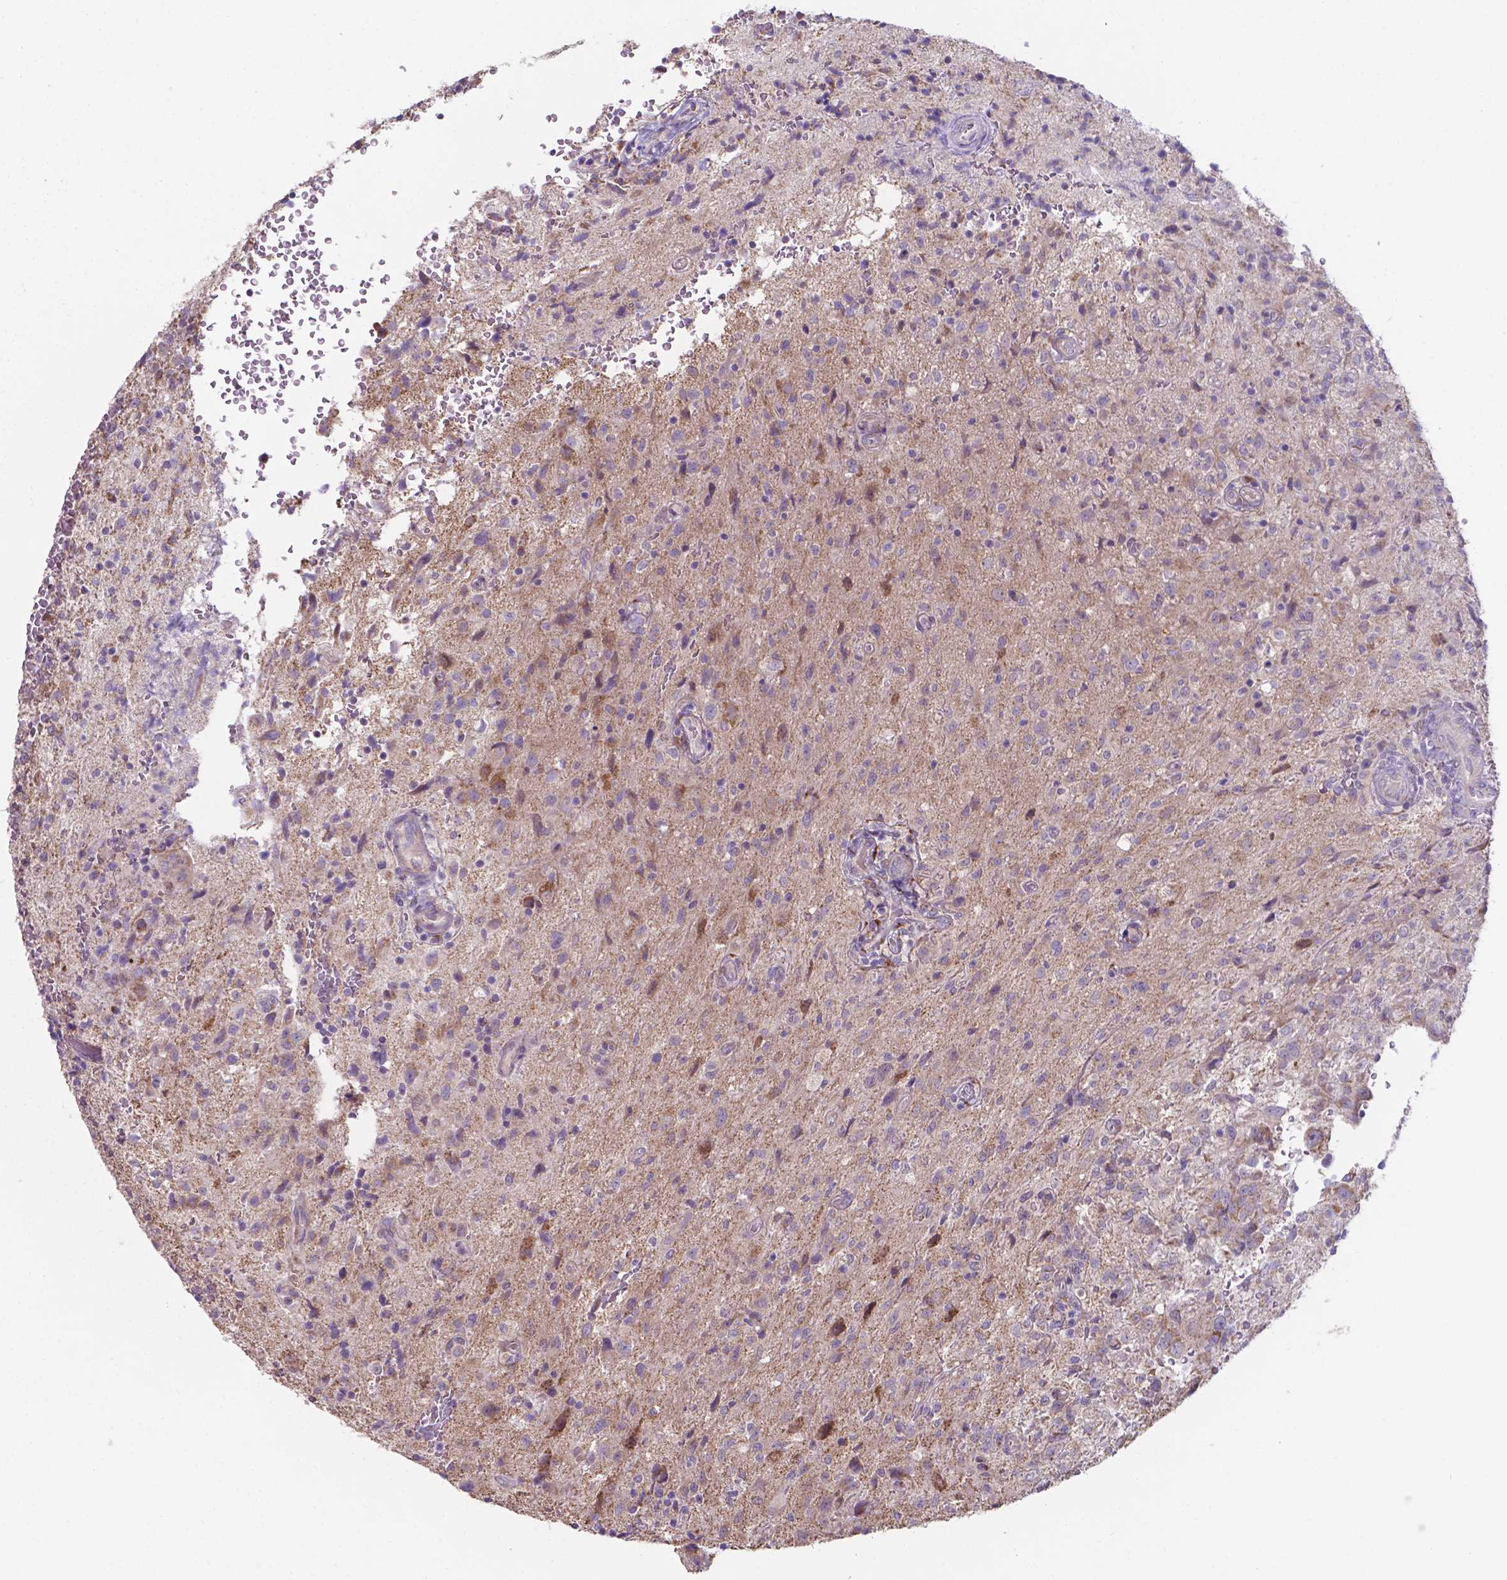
{"staining": {"intensity": "weak", "quantity": "<25%", "location": "cytoplasmic/membranous"}, "tissue": "glioma", "cell_type": "Tumor cells", "image_type": "cancer", "snomed": [{"axis": "morphology", "description": "Glioma, malignant, High grade"}, {"axis": "topography", "description": "Brain"}], "caption": "A micrograph of human high-grade glioma (malignant) is negative for staining in tumor cells.", "gene": "FAM114A1", "patient": {"sex": "male", "age": 68}}